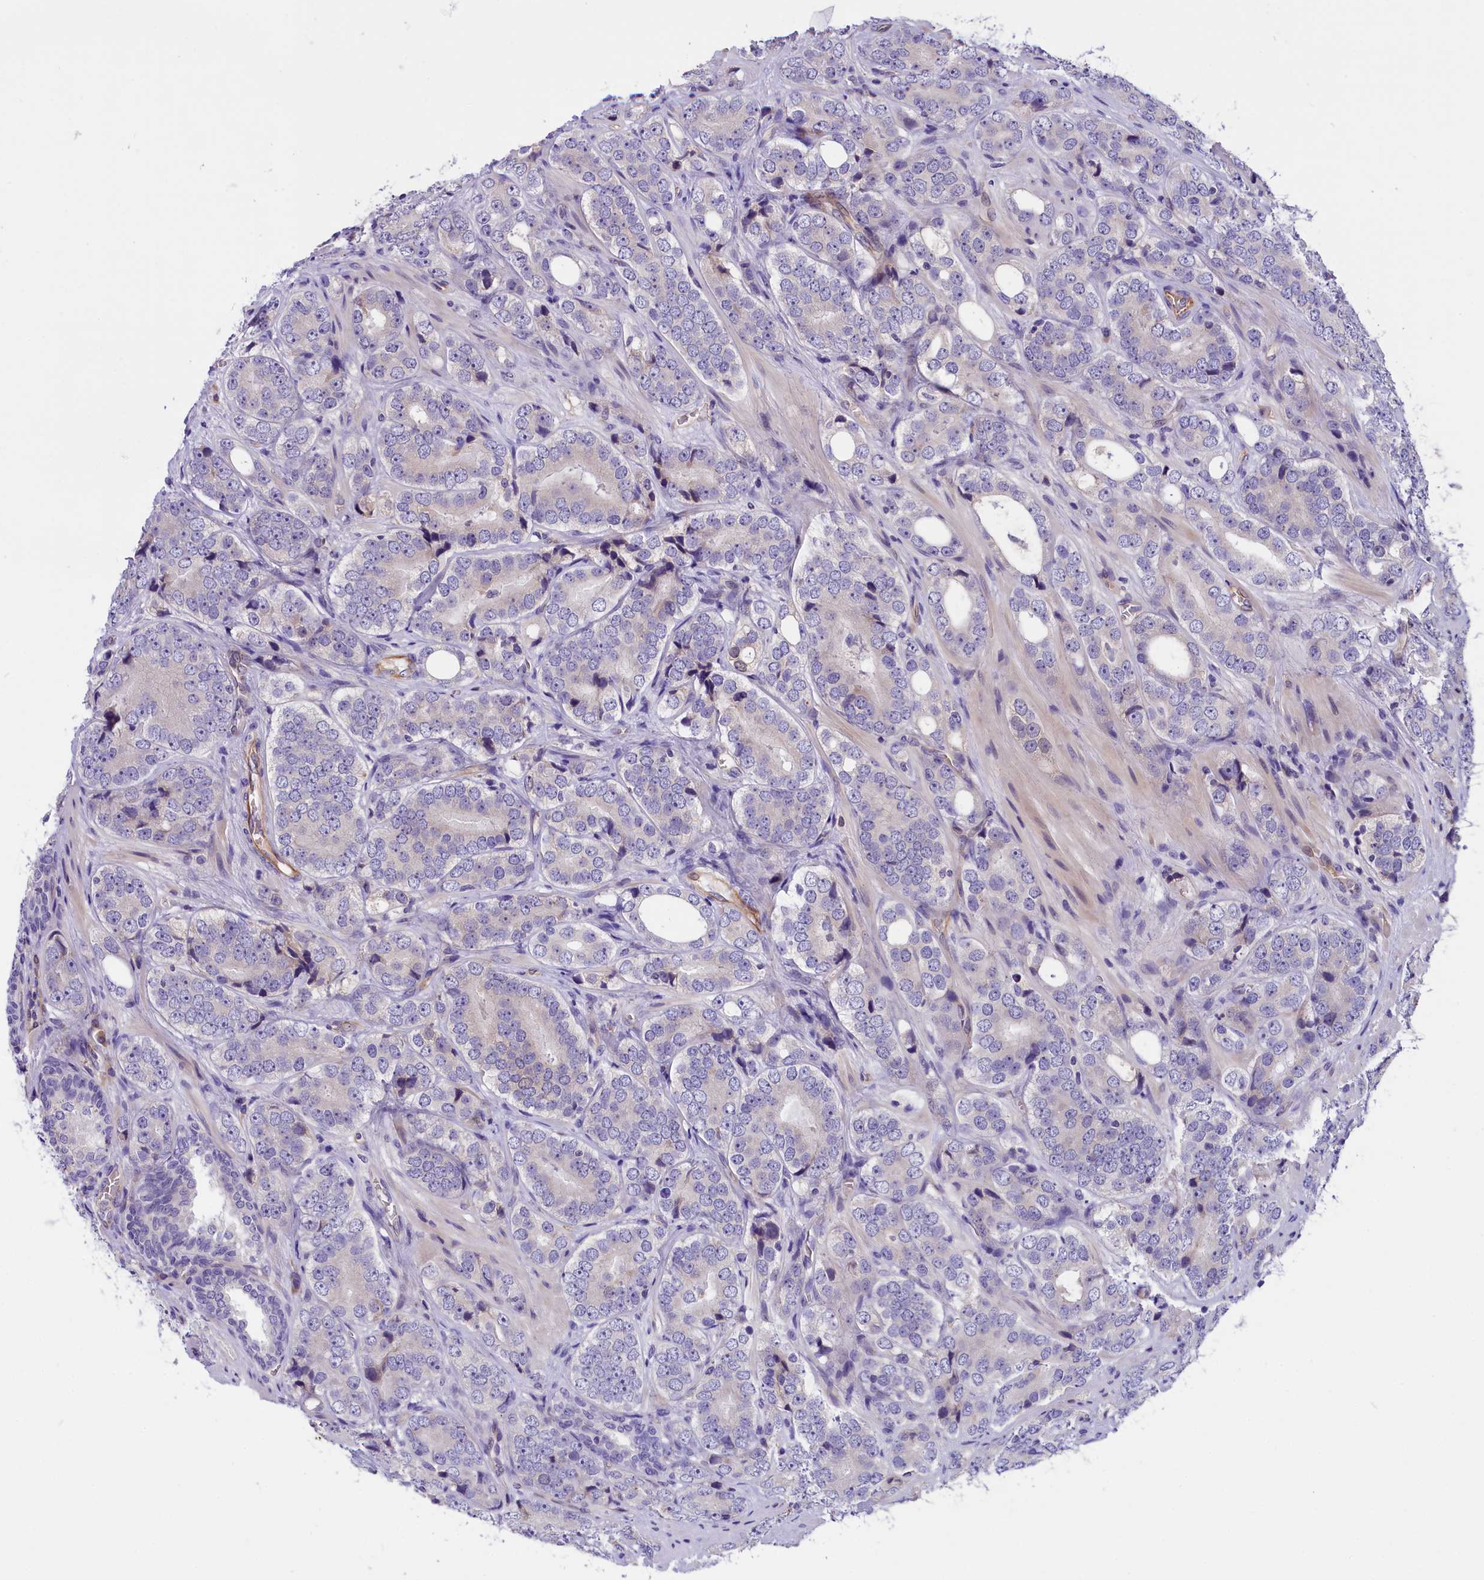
{"staining": {"intensity": "negative", "quantity": "none", "location": "none"}, "tissue": "prostate cancer", "cell_type": "Tumor cells", "image_type": "cancer", "snomed": [{"axis": "morphology", "description": "Adenocarcinoma, High grade"}, {"axis": "topography", "description": "Prostate"}], "caption": "An immunohistochemistry image of prostate high-grade adenocarcinoma is shown. There is no staining in tumor cells of prostate high-grade adenocarcinoma.", "gene": "CCDC32", "patient": {"sex": "male", "age": 56}}